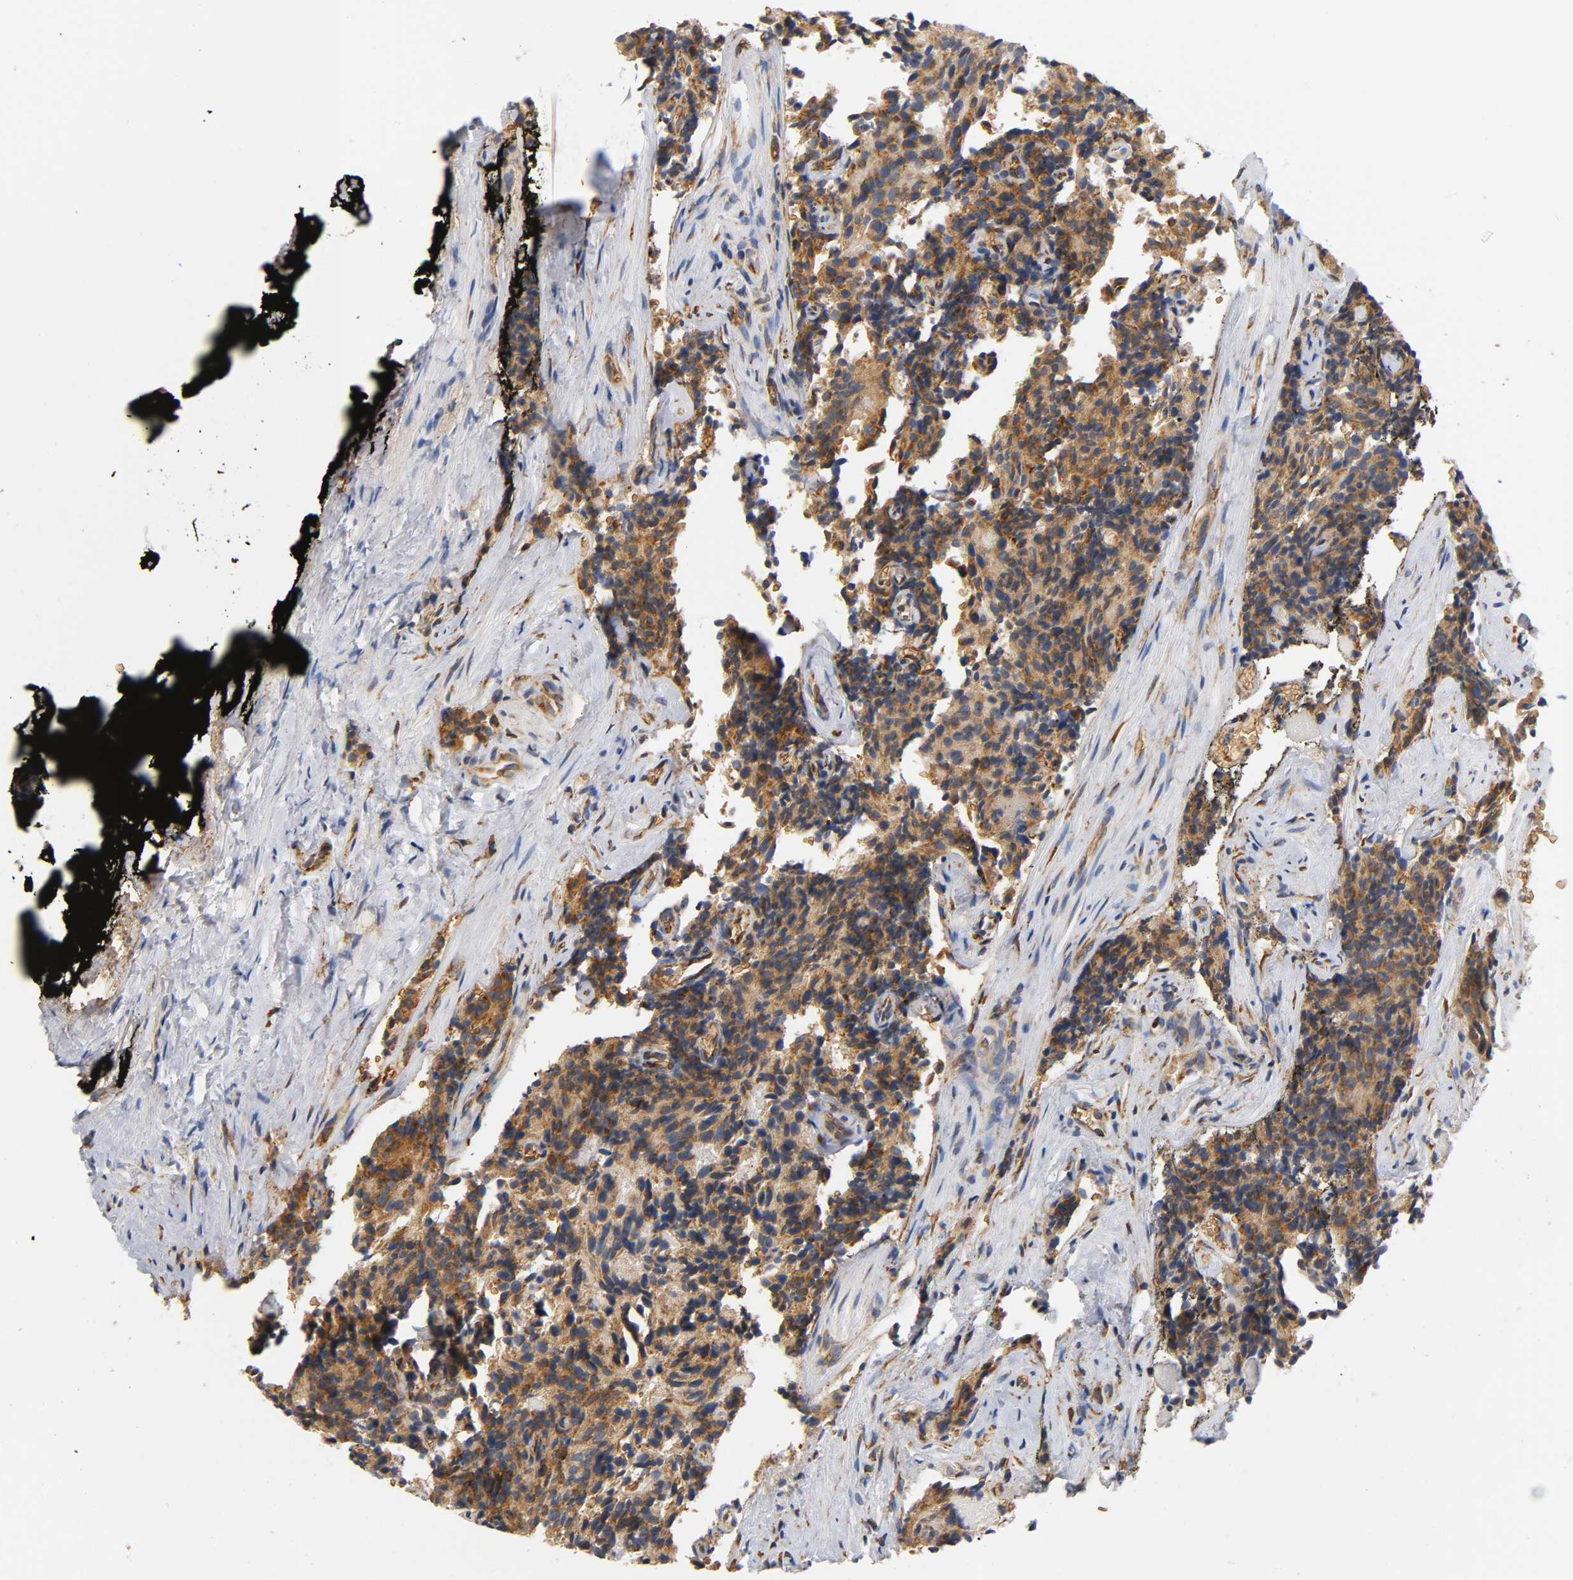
{"staining": {"intensity": "moderate", "quantity": ">75%", "location": "cytoplasmic/membranous"}, "tissue": "prostate cancer", "cell_type": "Tumor cells", "image_type": "cancer", "snomed": [{"axis": "morphology", "description": "Adenocarcinoma, High grade"}, {"axis": "topography", "description": "Prostate"}], "caption": "IHC of prostate cancer exhibits medium levels of moderate cytoplasmic/membranous positivity in approximately >75% of tumor cells.", "gene": "UCKL1", "patient": {"sex": "male", "age": 58}}